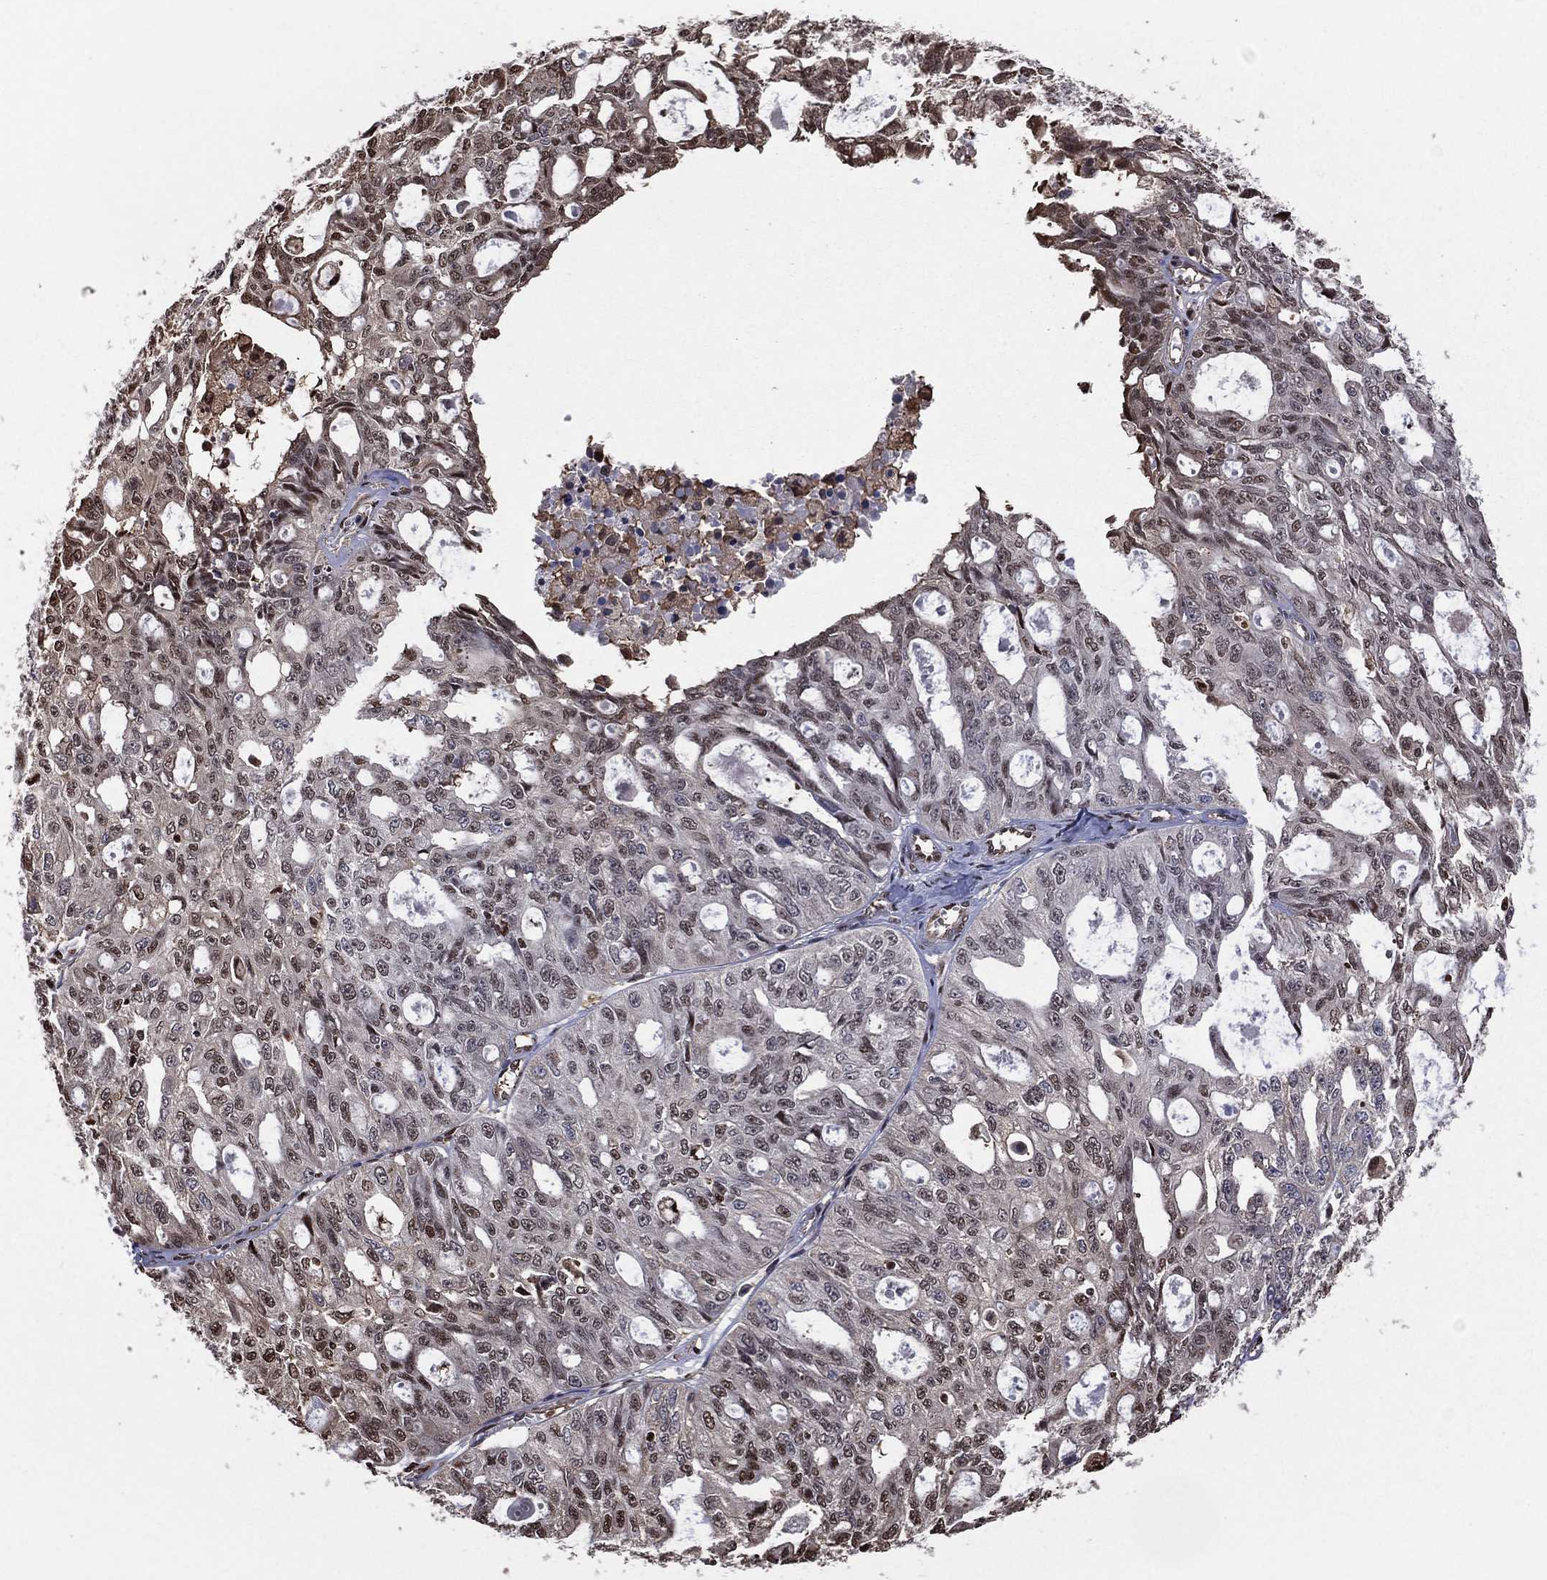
{"staining": {"intensity": "moderate", "quantity": "25%-75%", "location": "nuclear"}, "tissue": "ovarian cancer", "cell_type": "Tumor cells", "image_type": "cancer", "snomed": [{"axis": "morphology", "description": "Carcinoma, endometroid"}, {"axis": "topography", "description": "Ovary"}], "caption": "Tumor cells show medium levels of moderate nuclear positivity in about 25%-75% of cells in human endometroid carcinoma (ovarian).", "gene": "GAPDH", "patient": {"sex": "female", "age": 65}}